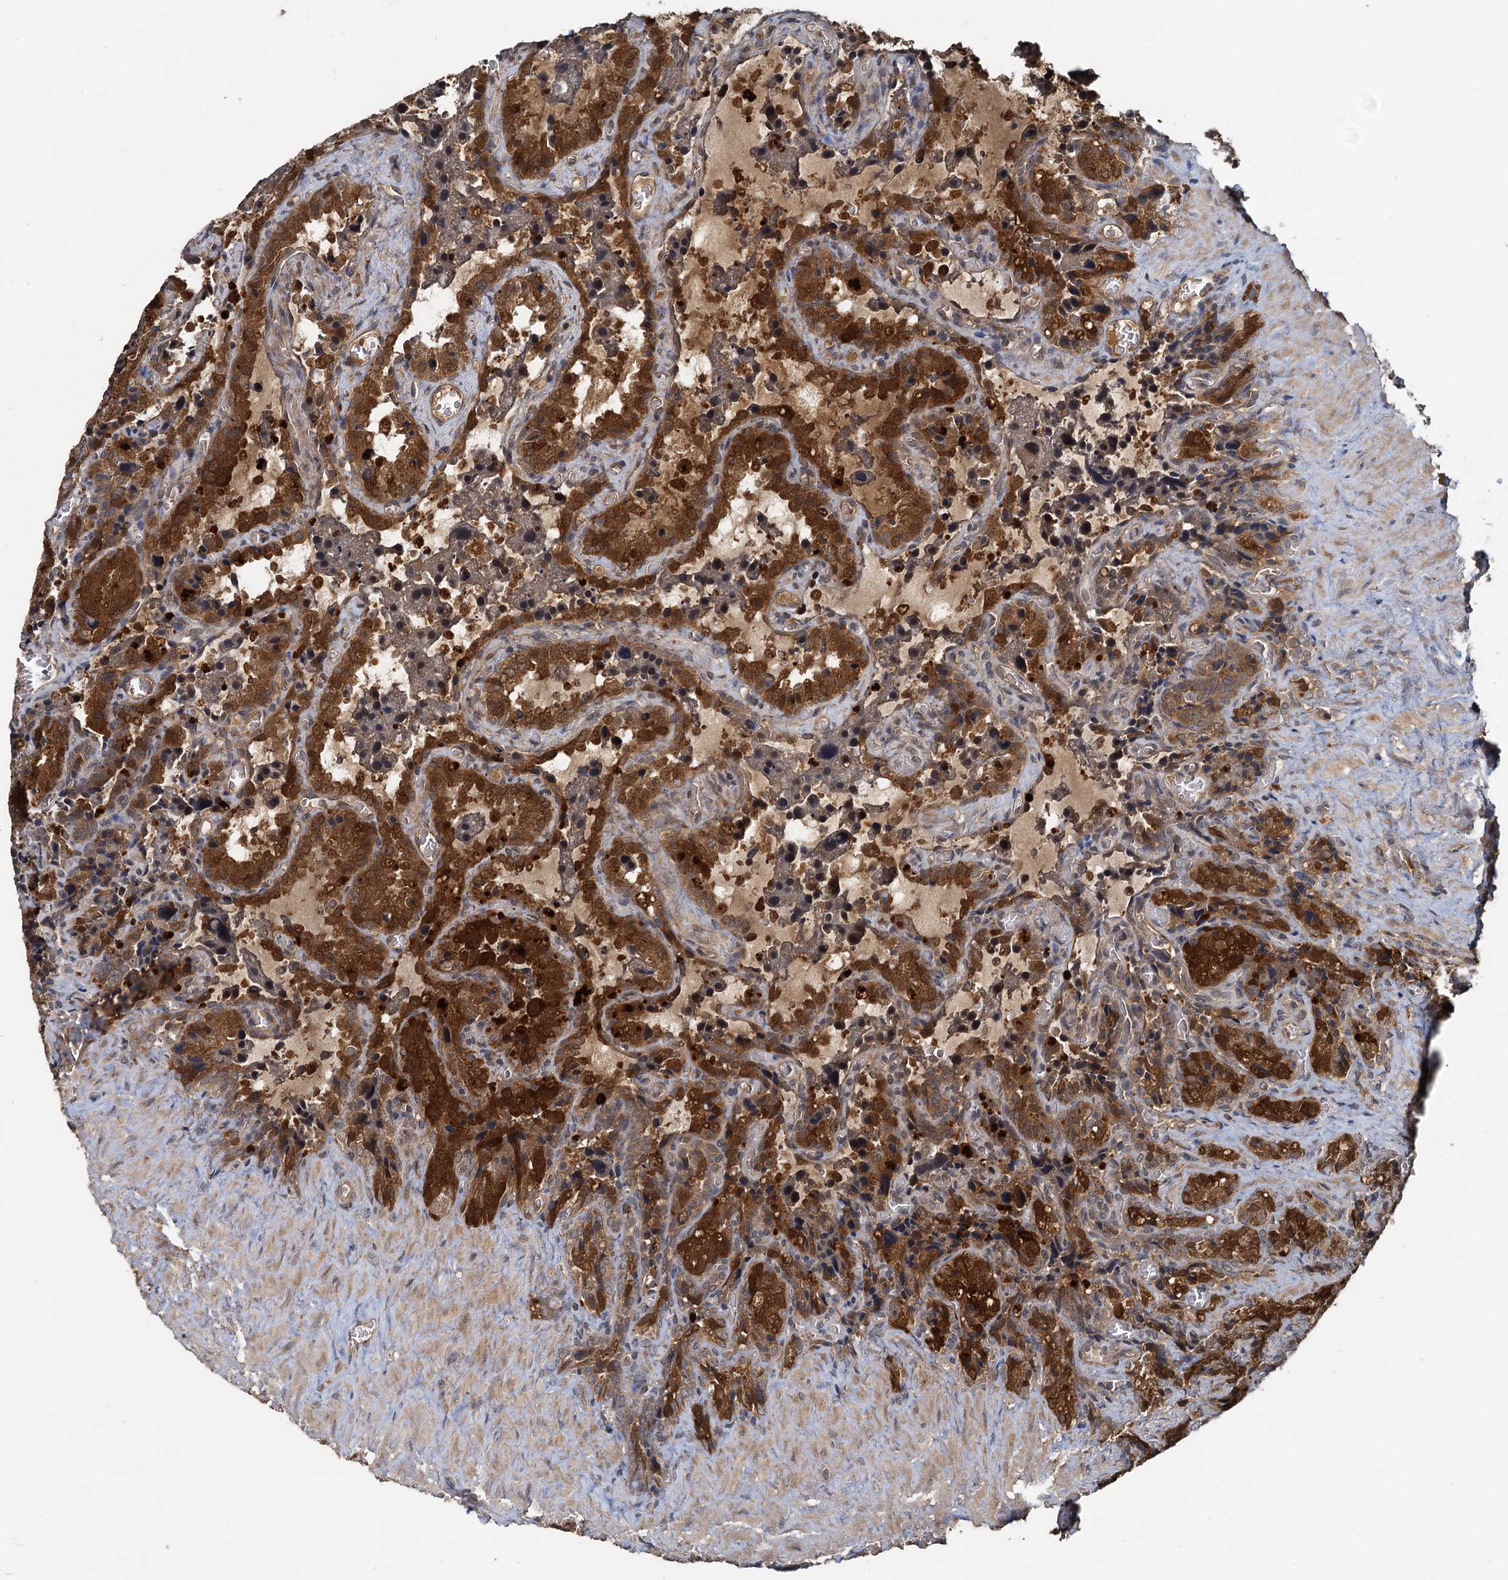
{"staining": {"intensity": "strong", "quantity": "25%-75%", "location": "cytoplasmic/membranous"}, "tissue": "seminal vesicle", "cell_type": "Glandular cells", "image_type": "normal", "snomed": [{"axis": "morphology", "description": "Normal tissue, NOS"}, {"axis": "topography", "description": "Seminal veicle"}], "caption": "Unremarkable seminal vesicle displays strong cytoplasmic/membranous positivity in approximately 25%-75% of glandular cells, visualized by immunohistochemistry.", "gene": "HYI", "patient": {"sex": "male", "age": 62}}